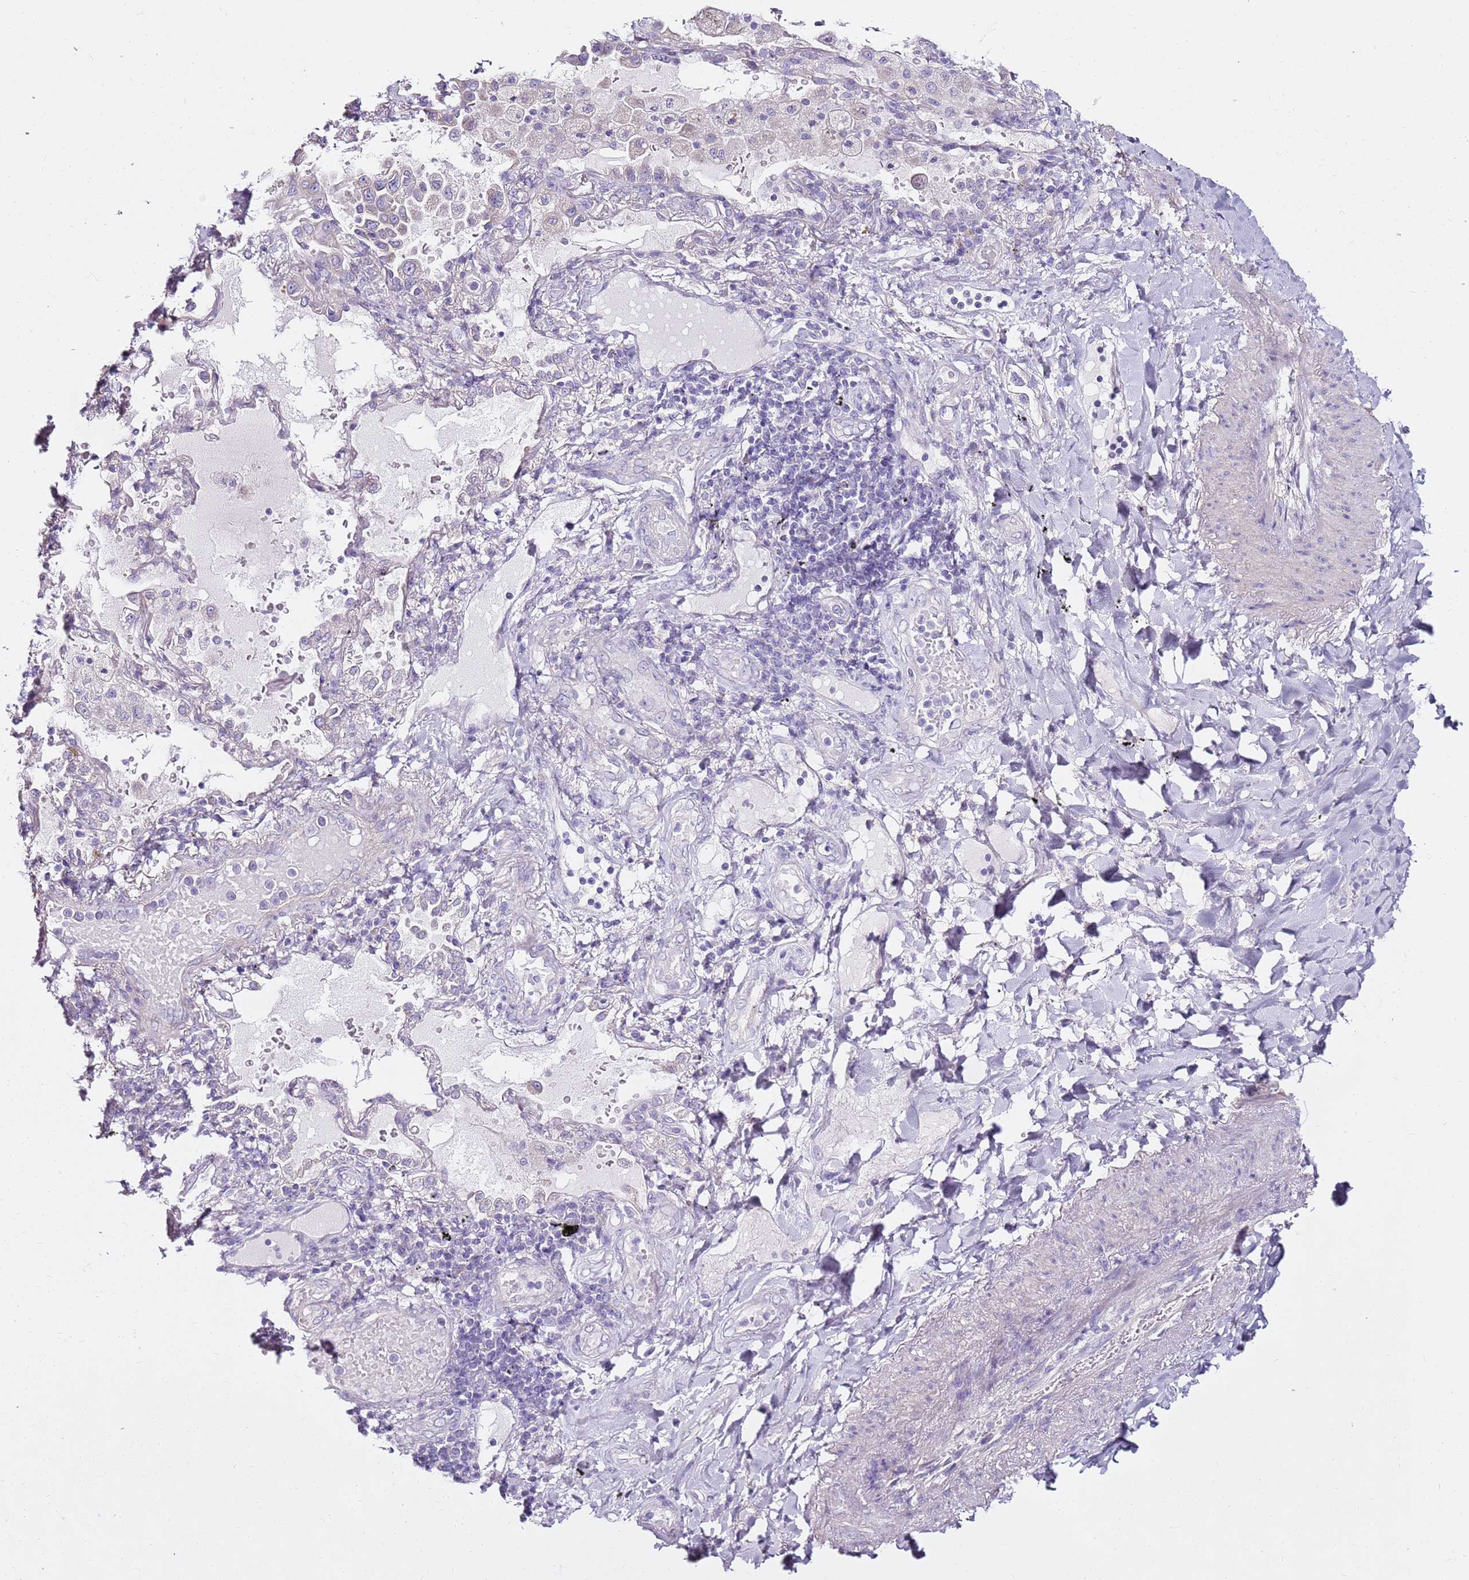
{"staining": {"intensity": "negative", "quantity": "none", "location": "none"}, "tissue": "lung cancer", "cell_type": "Tumor cells", "image_type": "cancer", "snomed": [{"axis": "morphology", "description": "Squamous cell carcinoma, NOS"}, {"axis": "topography", "description": "Lung"}], "caption": "A histopathology image of human lung cancer is negative for staining in tumor cells. The staining was performed using DAB to visualize the protein expression in brown, while the nuclei were stained in blue with hematoxylin (Magnification: 20x).", "gene": "MYBPC3", "patient": {"sex": "male", "age": 74}}